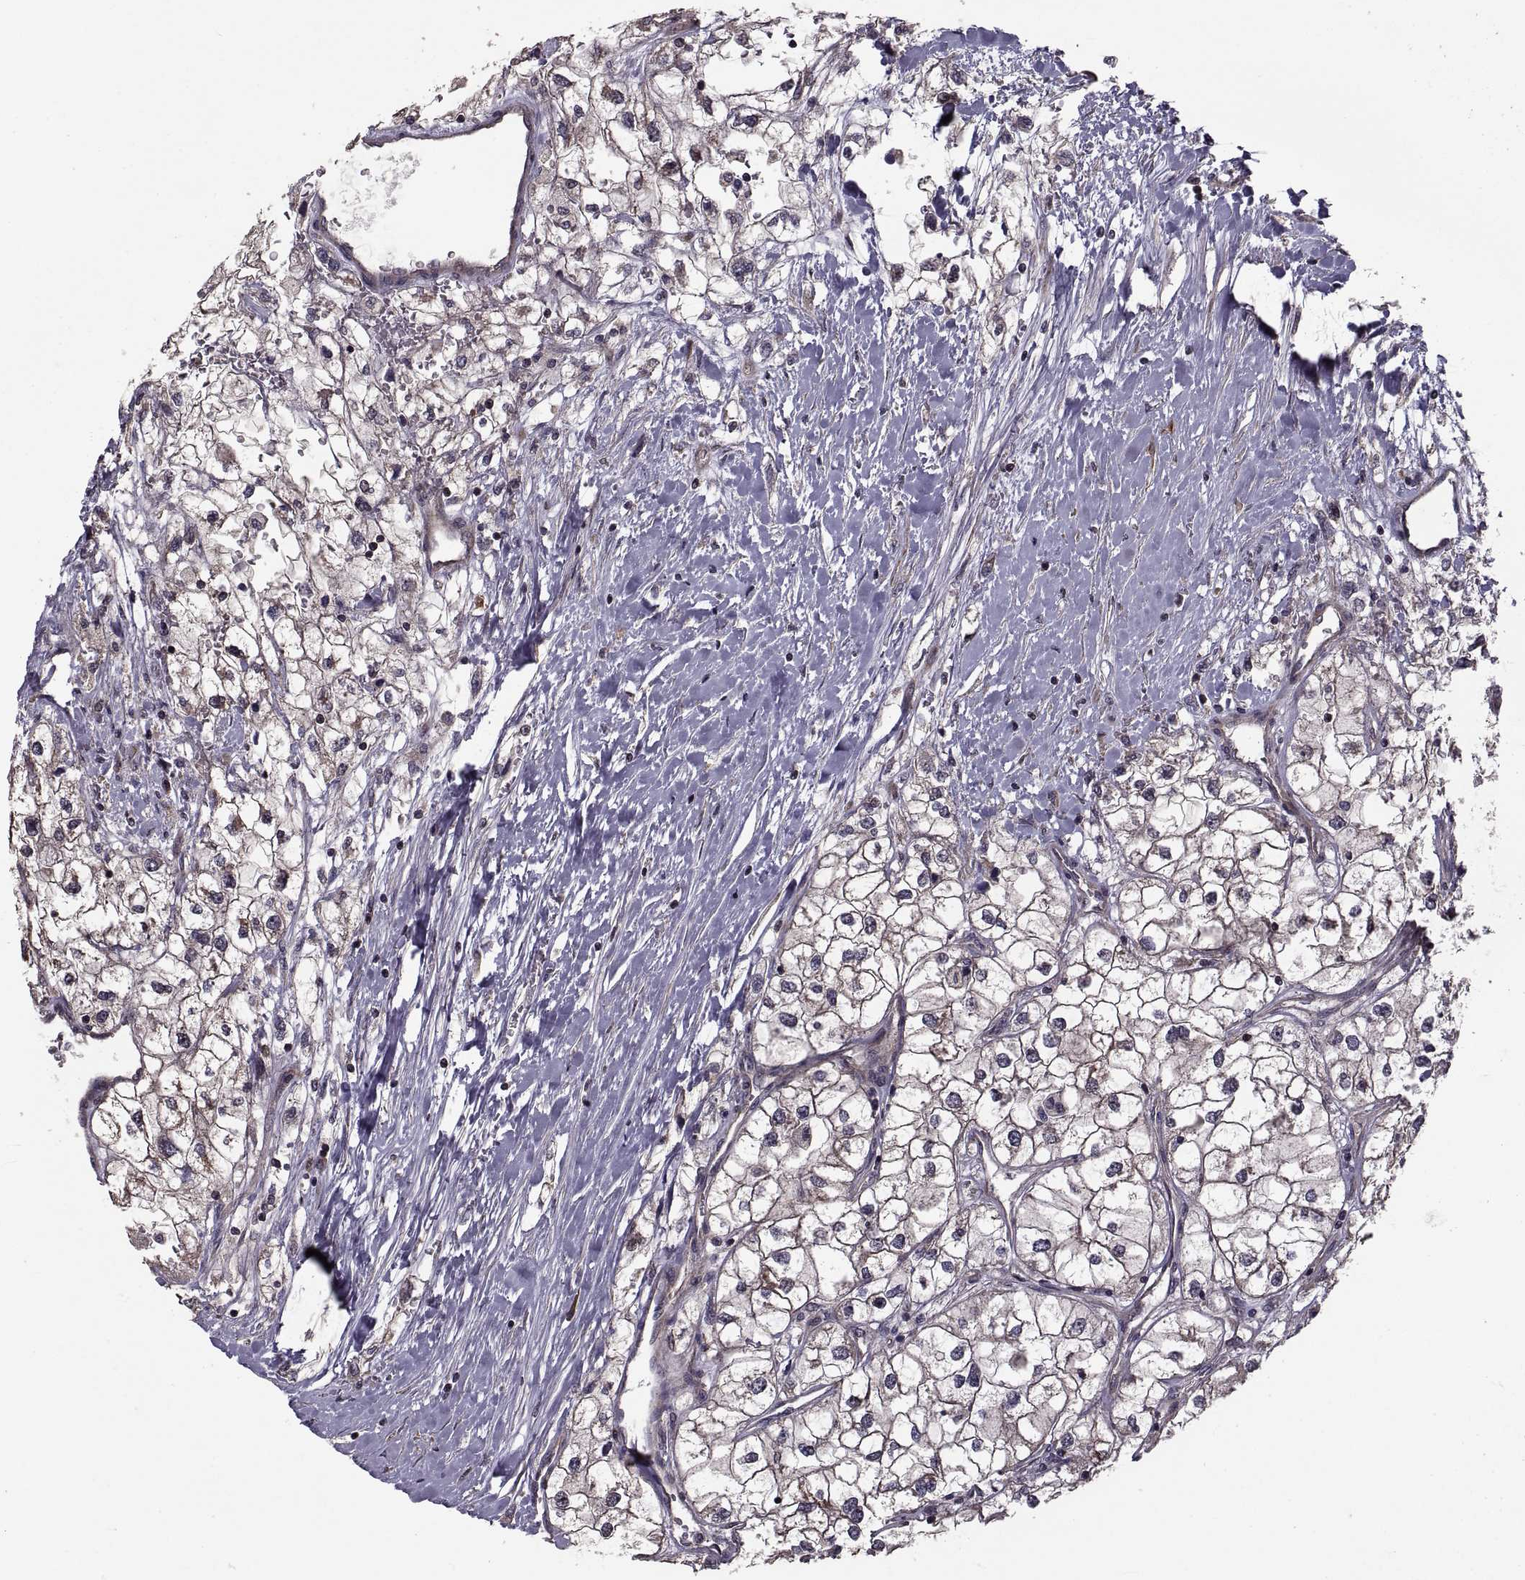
{"staining": {"intensity": "moderate", "quantity": "25%-75%", "location": "cytoplasmic/membranous"}, "tissue": "renal cancer", "cell_type": "Tumor cells", "image_type": "cancer", "snomed": [{"axis": "morphology", "description": "Adenocarcinoma, NOS"}, {"axis": "topography", "description": "Kidney"}], "caption": "Approximately 25%-75% of tumor cells in renal cancer demonstrate moderate cytoplasmic/membranous protein positivity as visualized by brown immunohistochemical staining.", "gene": "PMM2", "patient": {"sex": "male", "age": 59}}